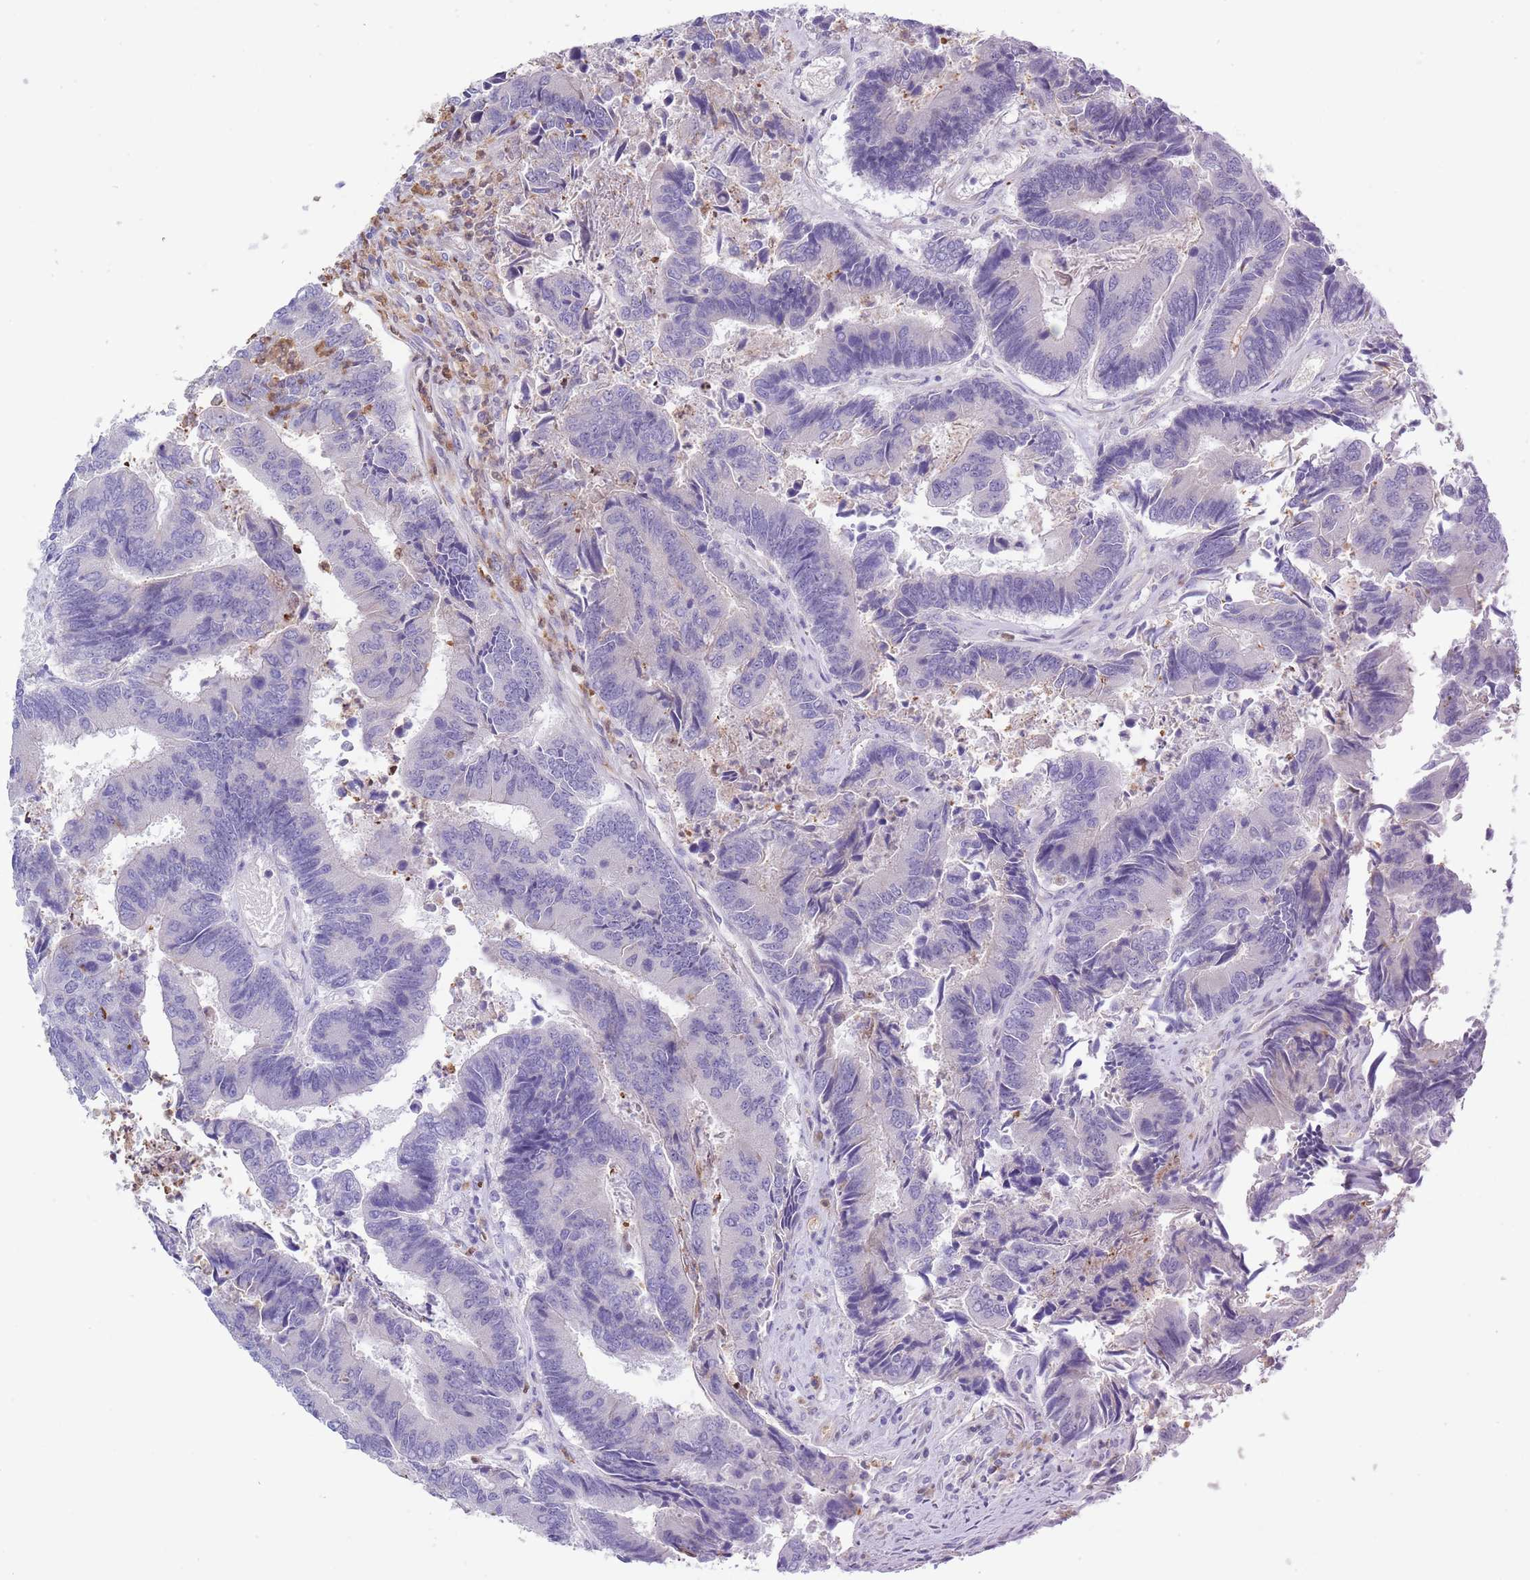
{"staining": {"intensity": "negative", "quantity": "none", "location": "none"}, "tissue": "colorectal cancer", "cell_type": "Tumor cells", "image_type": "cancer", "snomed": [{"axis": "morphology", "description": "Adenocarcinoma, NOS"}, {"axis": "topography", "description": "Colon"}], "caption": "The photomicrograph reveals no significant staining in tumor cells of colorectal cancer.", "gene": "ZFP2", "patient": {"sex": "female", "age": 67}}